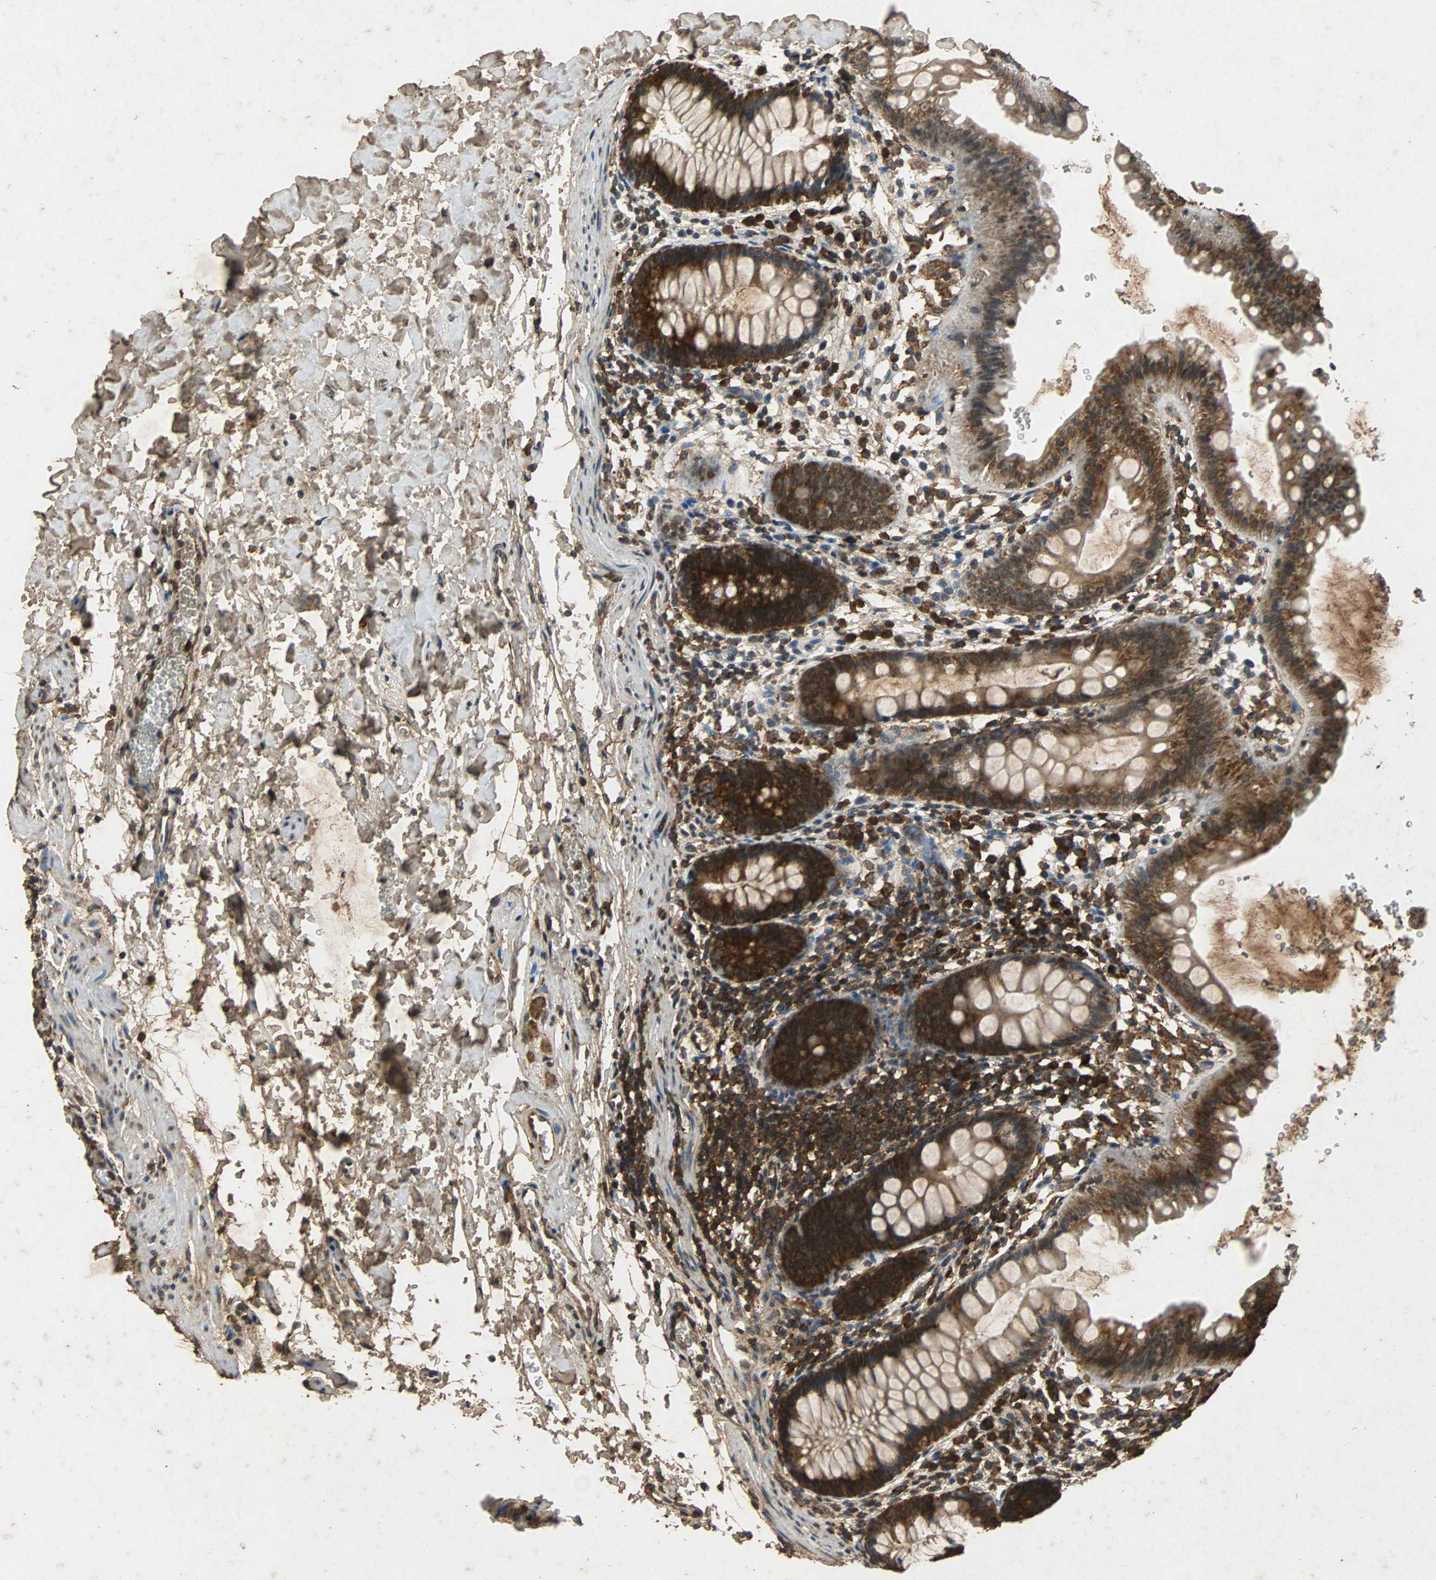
{"staining": {"intensity": "strong", "quantity": ">75%", "location": "cytoplasmic/membranous"}, "tissue": "rectum", "cell_type": "Glandular cells", "image_type": "normal", "snomed": [{"axis": "morphology", "description": "Normal tissue, NOS"}, {"axis": "topography", "description": "Rectum"}], "caption": "A high amount of strong cytoplasmic/membranous positivity is present in about >75% of glandular cells in unremarkable rectum. (Brightfield microscopy of DAB IHC at high magnification).", "gene": "NAA10", "patient": {"sex": "female", "age": 24}}